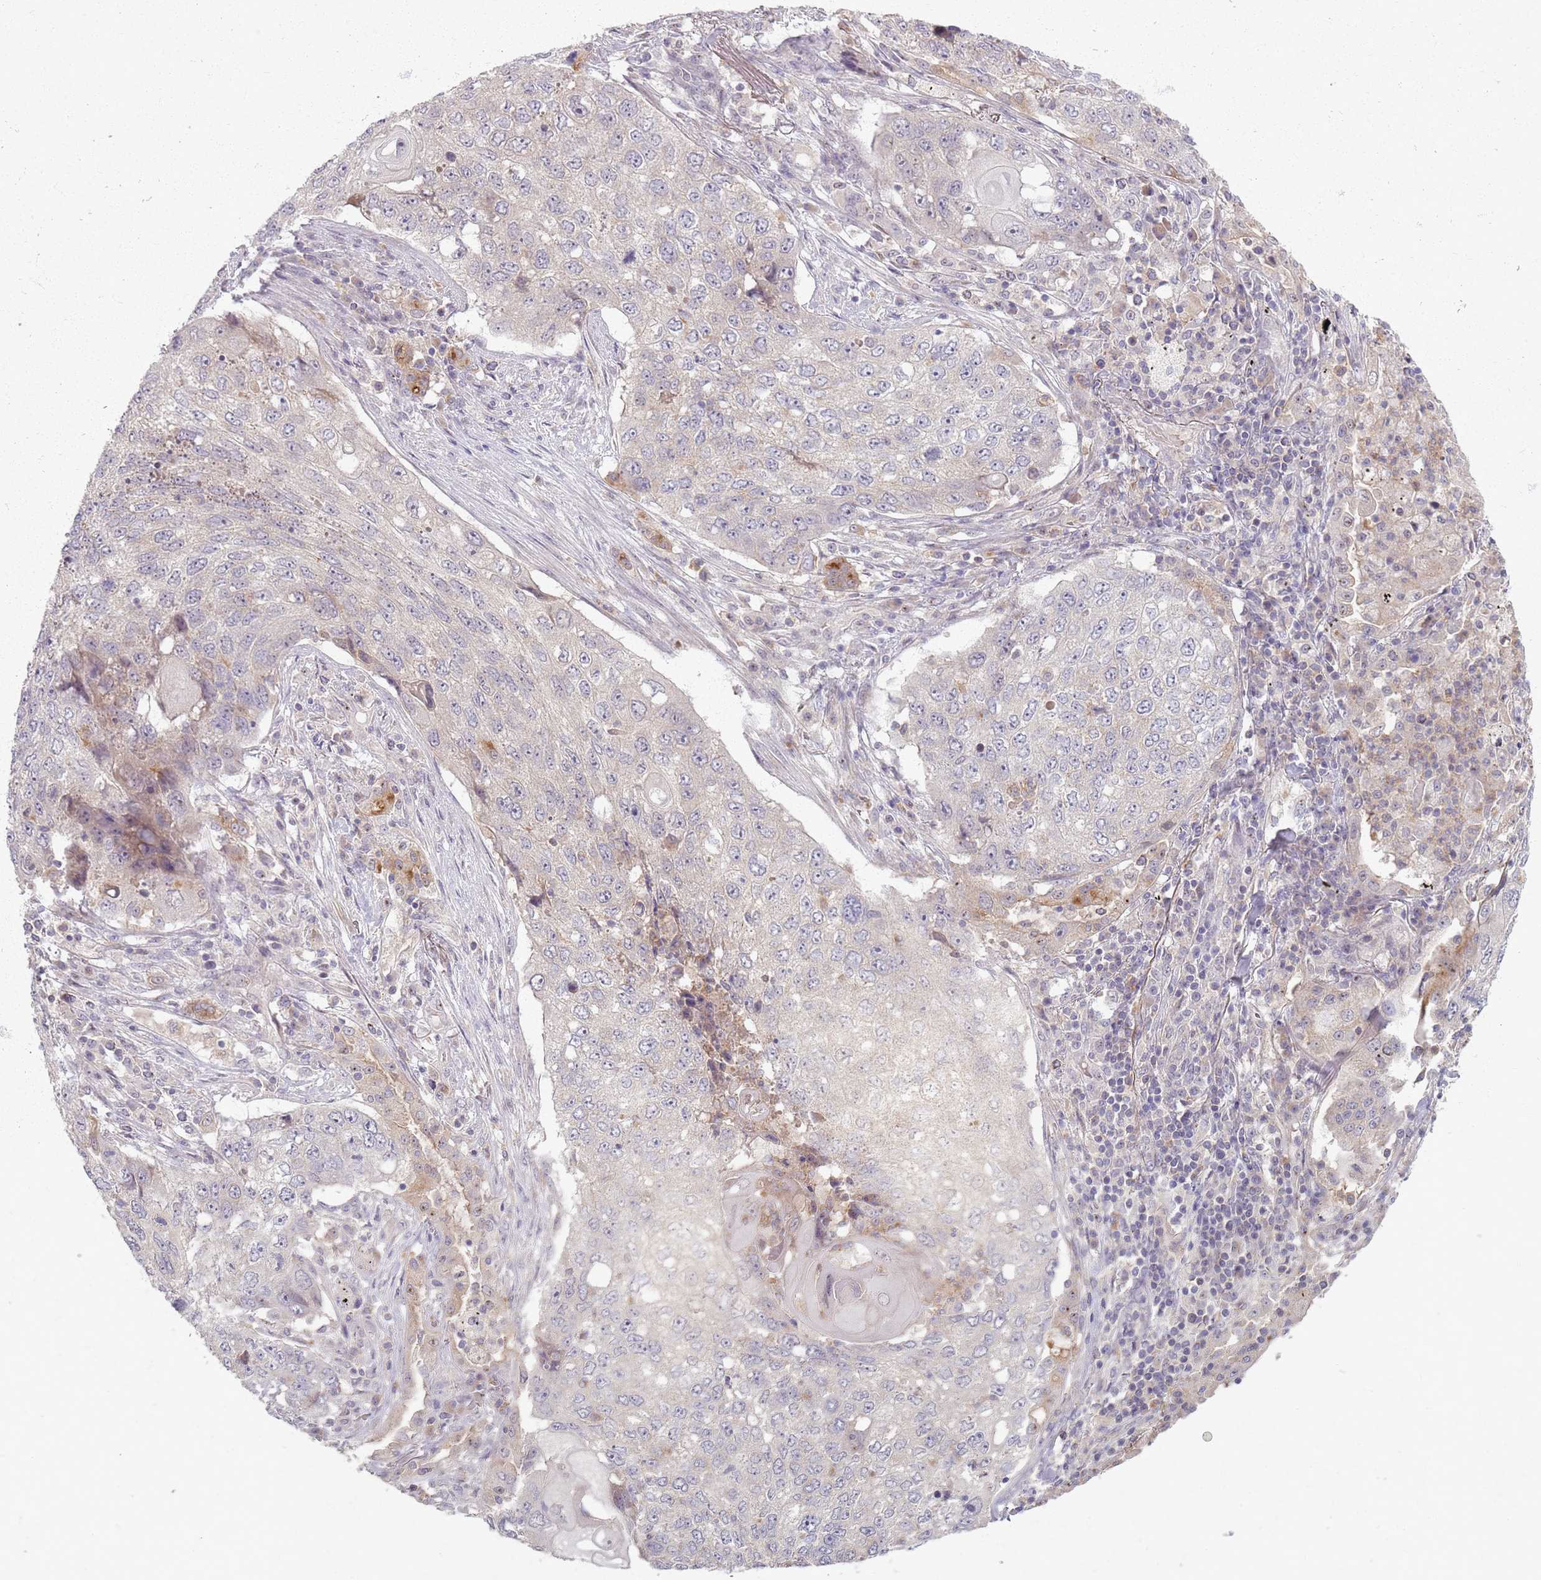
{"staining": {"intensity": "weak", "quantity": "<25%", "location": "cytoplasmic/membranous"}, "tissue": "lung cancer", "cell_type": "Tumor cells", "image_type": "cancer", "snomed": [{"axis": "morphology", "description": "Squamous cell carcinoma, NOS"}, {"axis": "topography", "description": "Lung"}], "caption": "An image of lung squamous cell carcinoma stained for a protein displays no brown staining in tumor cells.", "gene": "ZDHHC2", "patient": {"sex": "female", "age": 63}}